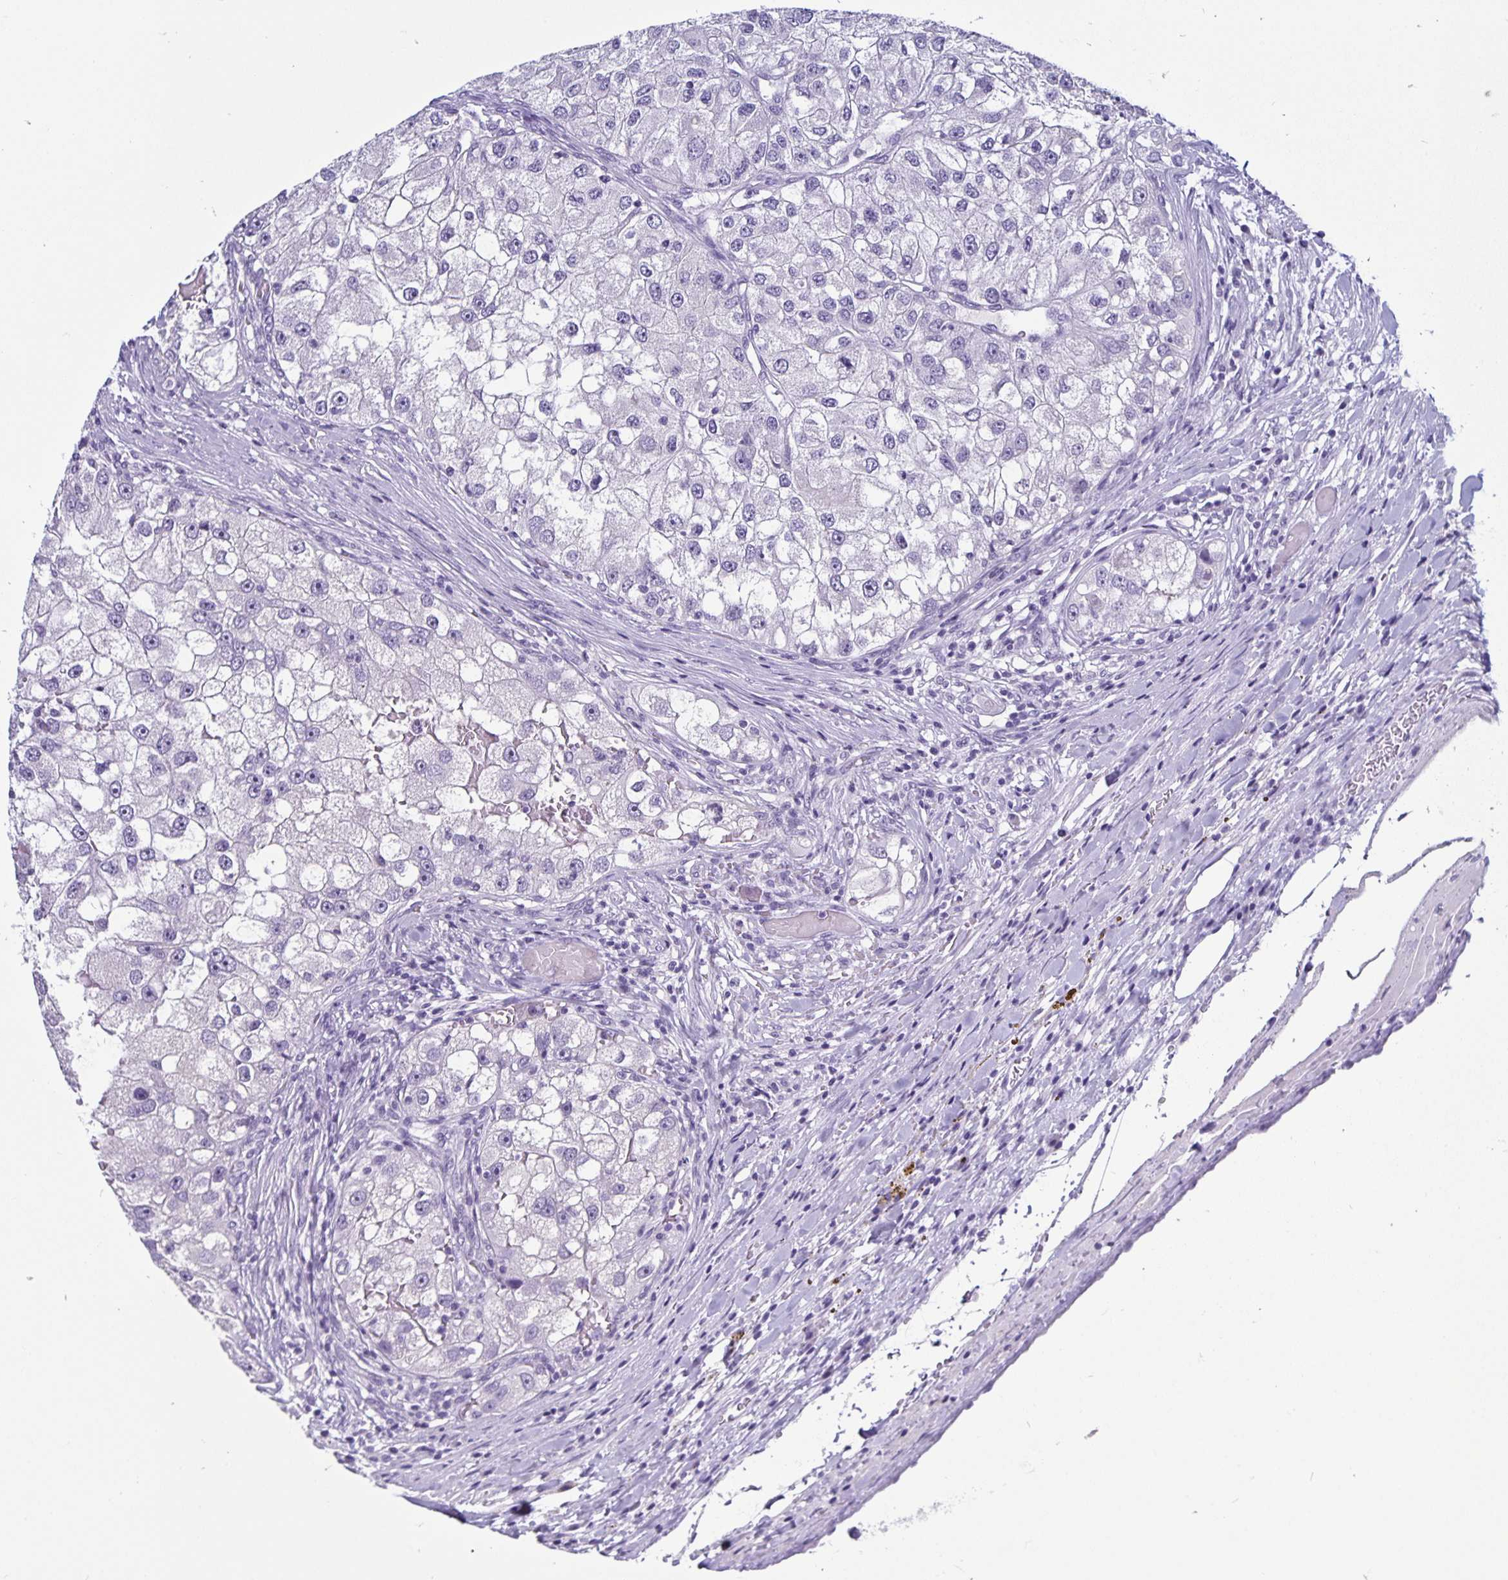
{"staining": {"intensity": "negative", "quantity": "none", "location": "none"}, "tissue": "renal cancer", "cell_type": "Tumor cells", "image_type": "cancer", "snomed": [{"axis": "morphology", "description": "Adenocarcinoma, NOS"}, {"axis": "topography", "description": "Kidney"}], "caption": "High power microscopy image of an IHC histopathology image of renal cancer (adenocarcinoma), revealing no significant positivity in tumor cells.", "gene": "ODF3B", "patient": {"sex": "male", "age": 63}}